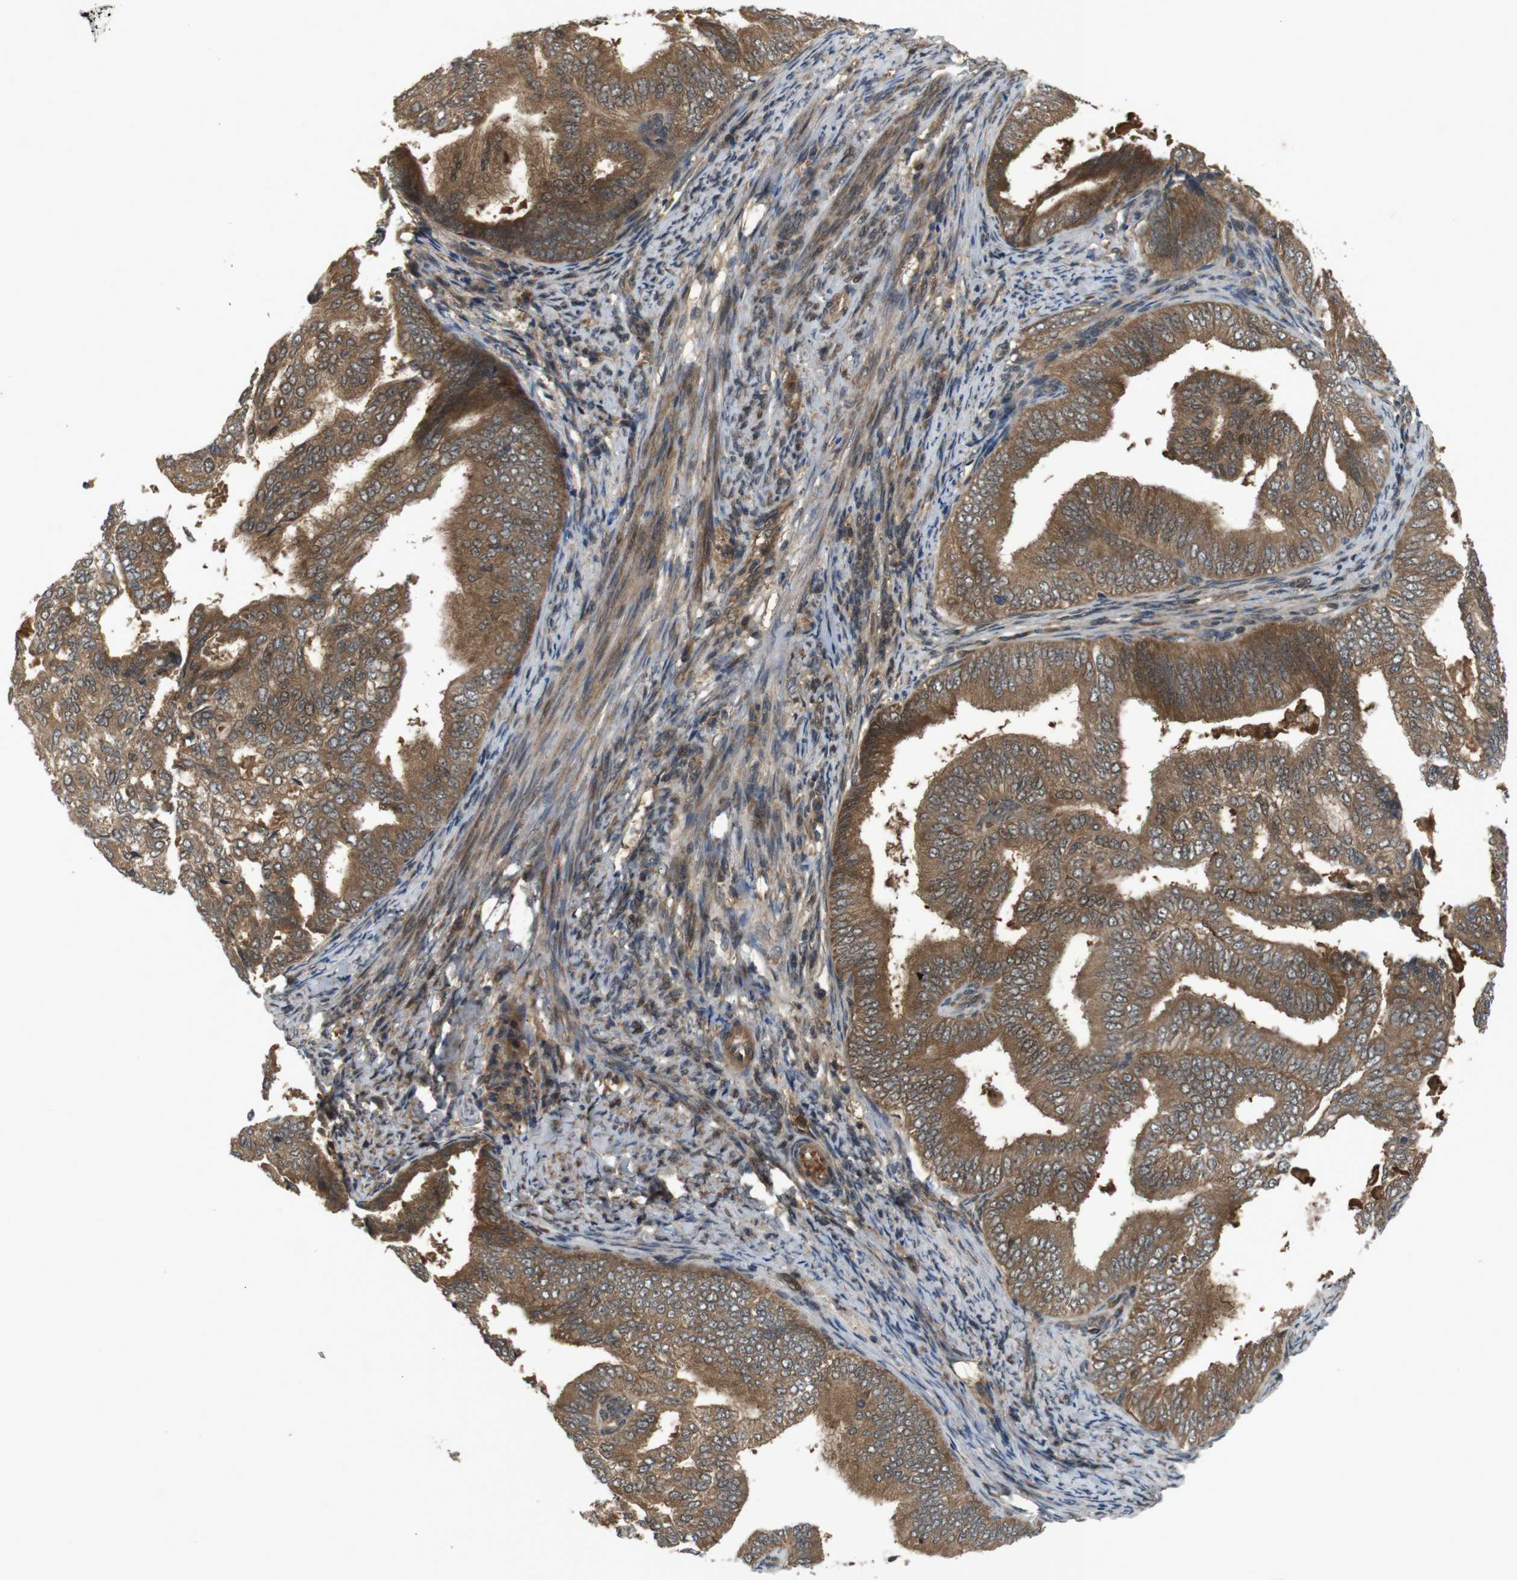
{"staining": {"intensity": "moderate", "quantity": ">75%", "location": "cytoplasmic/membranous"}, "tissue": "endometrial cancer", "cell_type": "Tumor cells", "image_type": "cancer", "snomed": [{"axis": "morphology", "description": "Adenocarcinoma, NOS"}, {"axis": "topography", "description": "Endometrium"}], "caption": "Immunohistochemical staining of adenocarcinoma (endometrial) demonstrates medium levels of moderate cytoplasmic/membranous protein staining in approximately >75% of tumor cells.", "gene": "NFKBIE", "patient": {"sex": "female", "age": 58}}